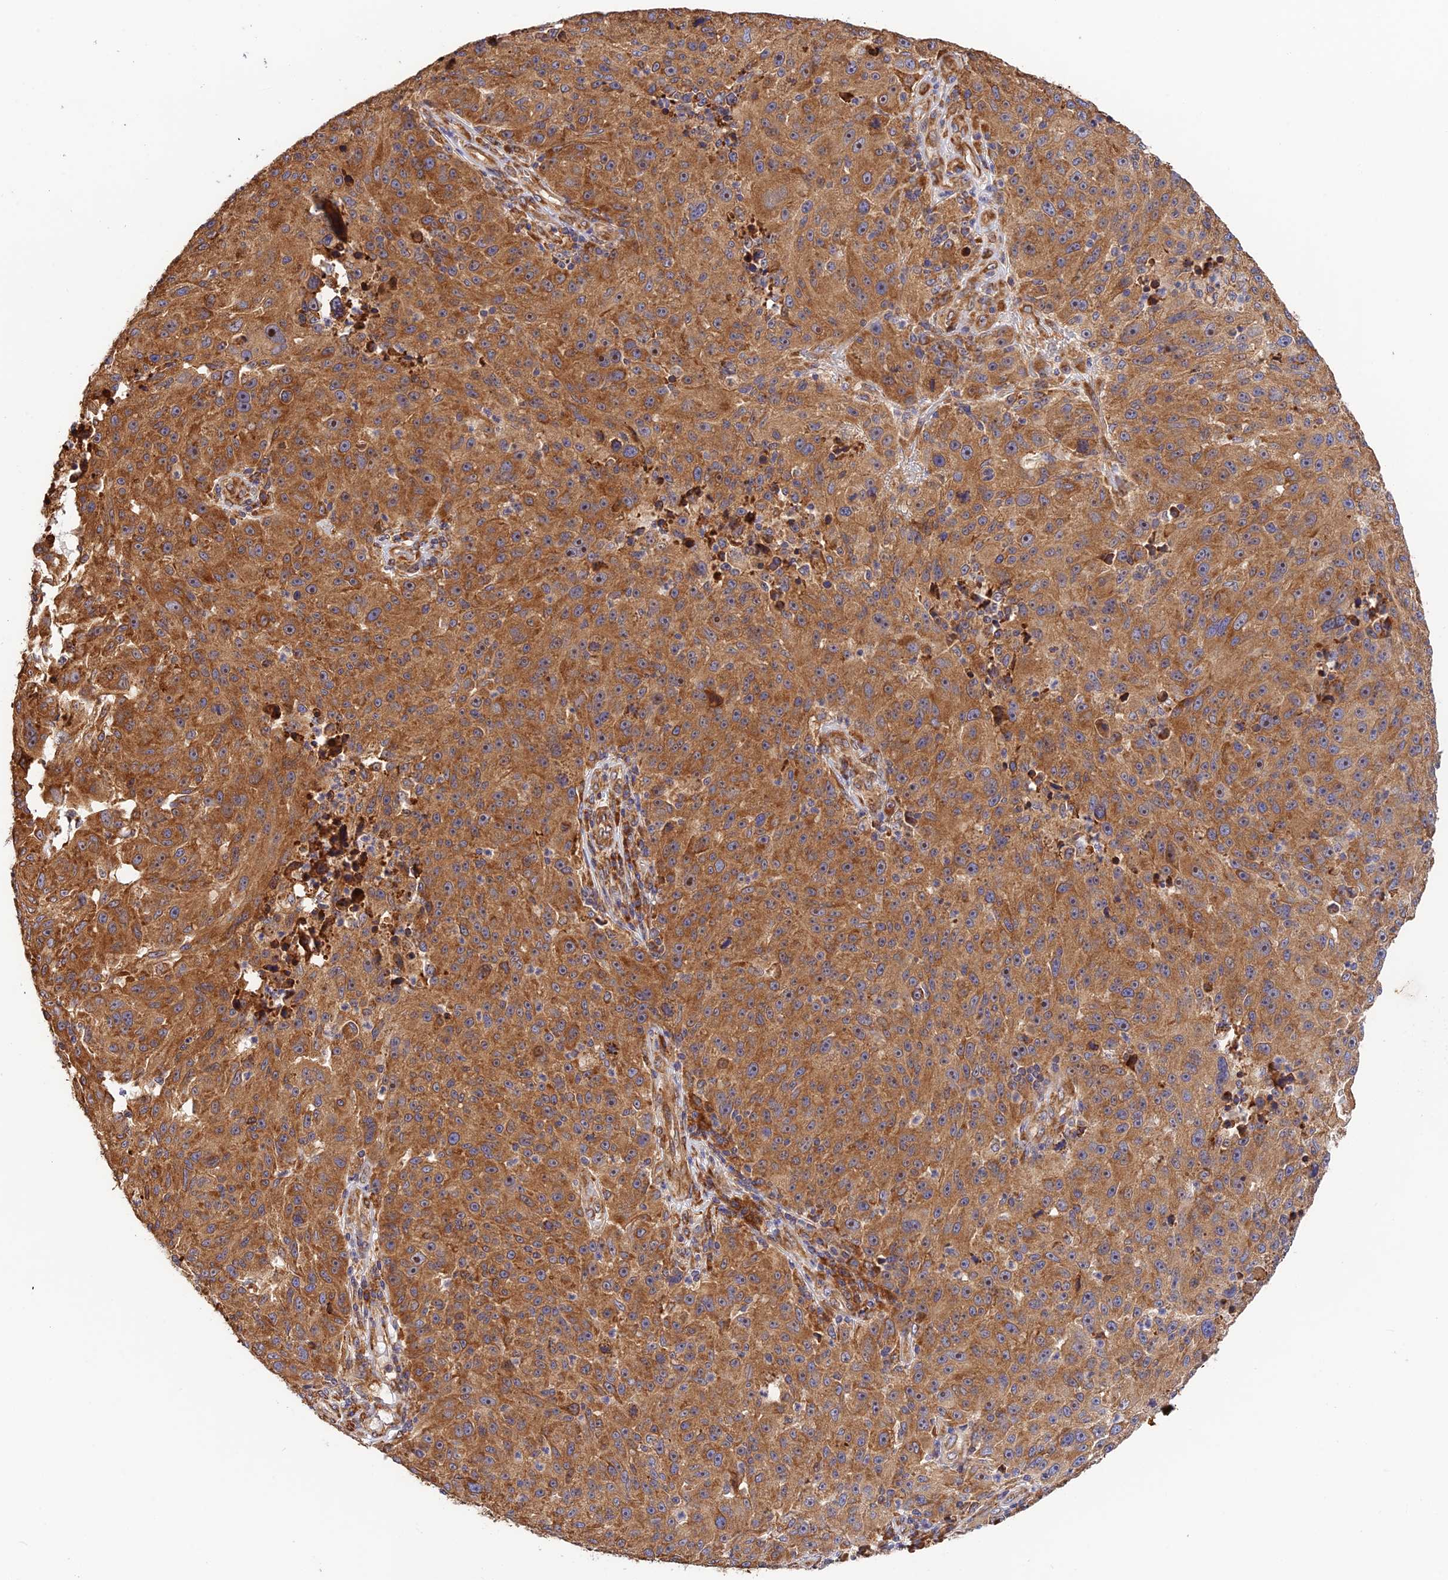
{"staining": {"intensity": "moderate", "quantity": ">75%", "location": "cytoplasmic/membranous"}, "tissue": "melanoma", "cell_type": "Tumor cells", "image_type": "cancer", "snomed": [{"axis": "morphology", "description": "Malignant melanoma, NOS"}, {"axis": "topography", "description": "Skin"}], "caption": "Malignant melanoma tissue shows moderate cytoplasmic/membranous expression in about >75% of tumor cells The protein of interest is stained brown, and the nuclei are stained in blue (DAB (3,3'-diaminobenzidine) IHC with brightfield microscopy, high magnification).", "gene": "RPL5", "patient": {"sex": "male", "age": 53}}